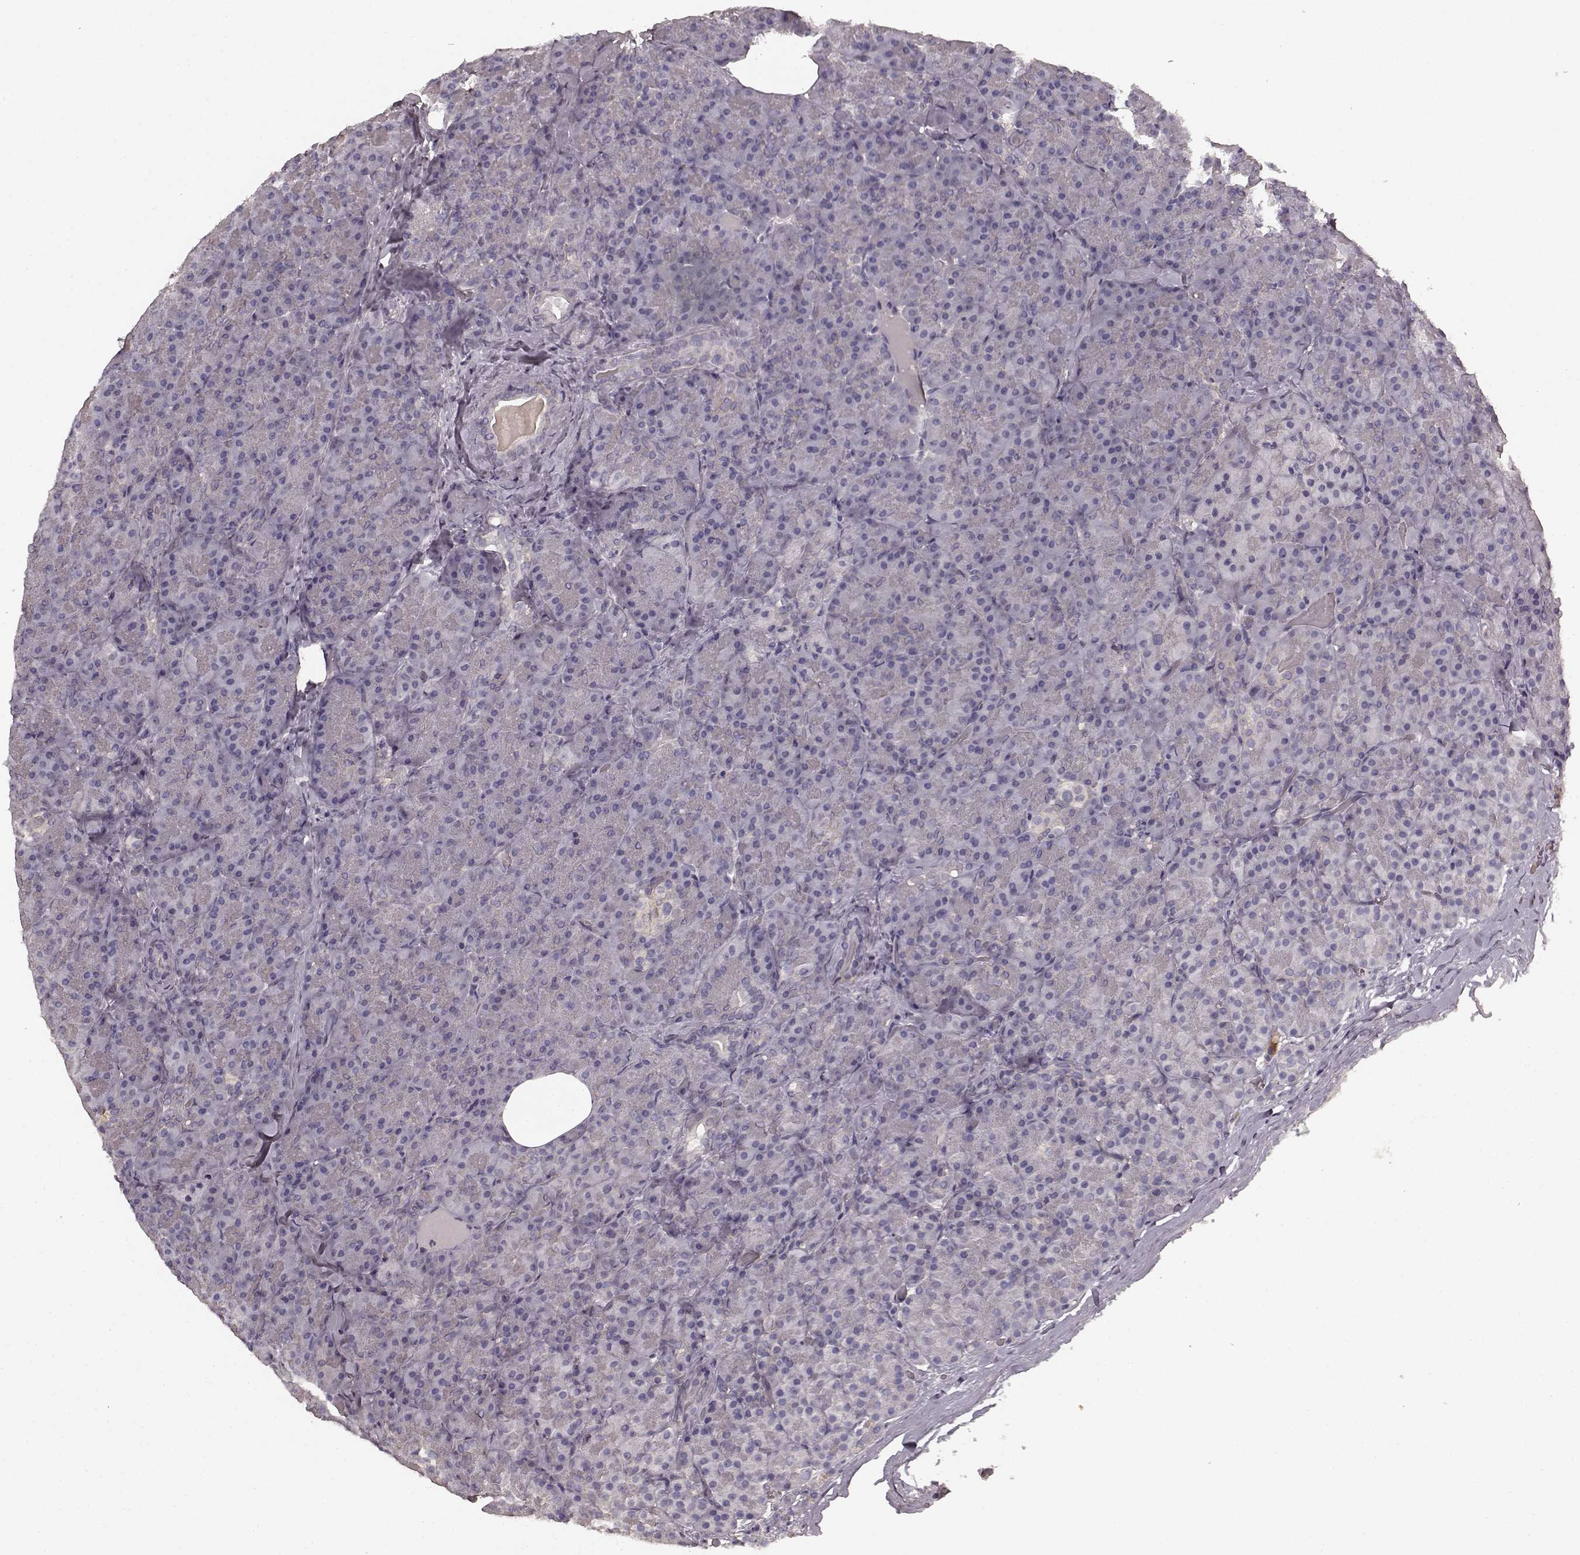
{"staining": {"intensity": "negative", "quantity": "none", "location": "none"}, "tissue": "pancreas", "cell_type": "Exocrine glandular cells", "image_type": "normal", "snomed": [{"axis": "morphology", "description": "Normal tissue, NOS"}, {"axis": "topography", "description": "Pancreas"}], "caption": "There is no significant positivity in exocrine glandular cells of pancreas. (DAB immunohistochemistry (IHC) visualized using brightfield microscopy, high magnification).", "gene": "PRKCE", "patient": {"sex": "male", "age": 57}}